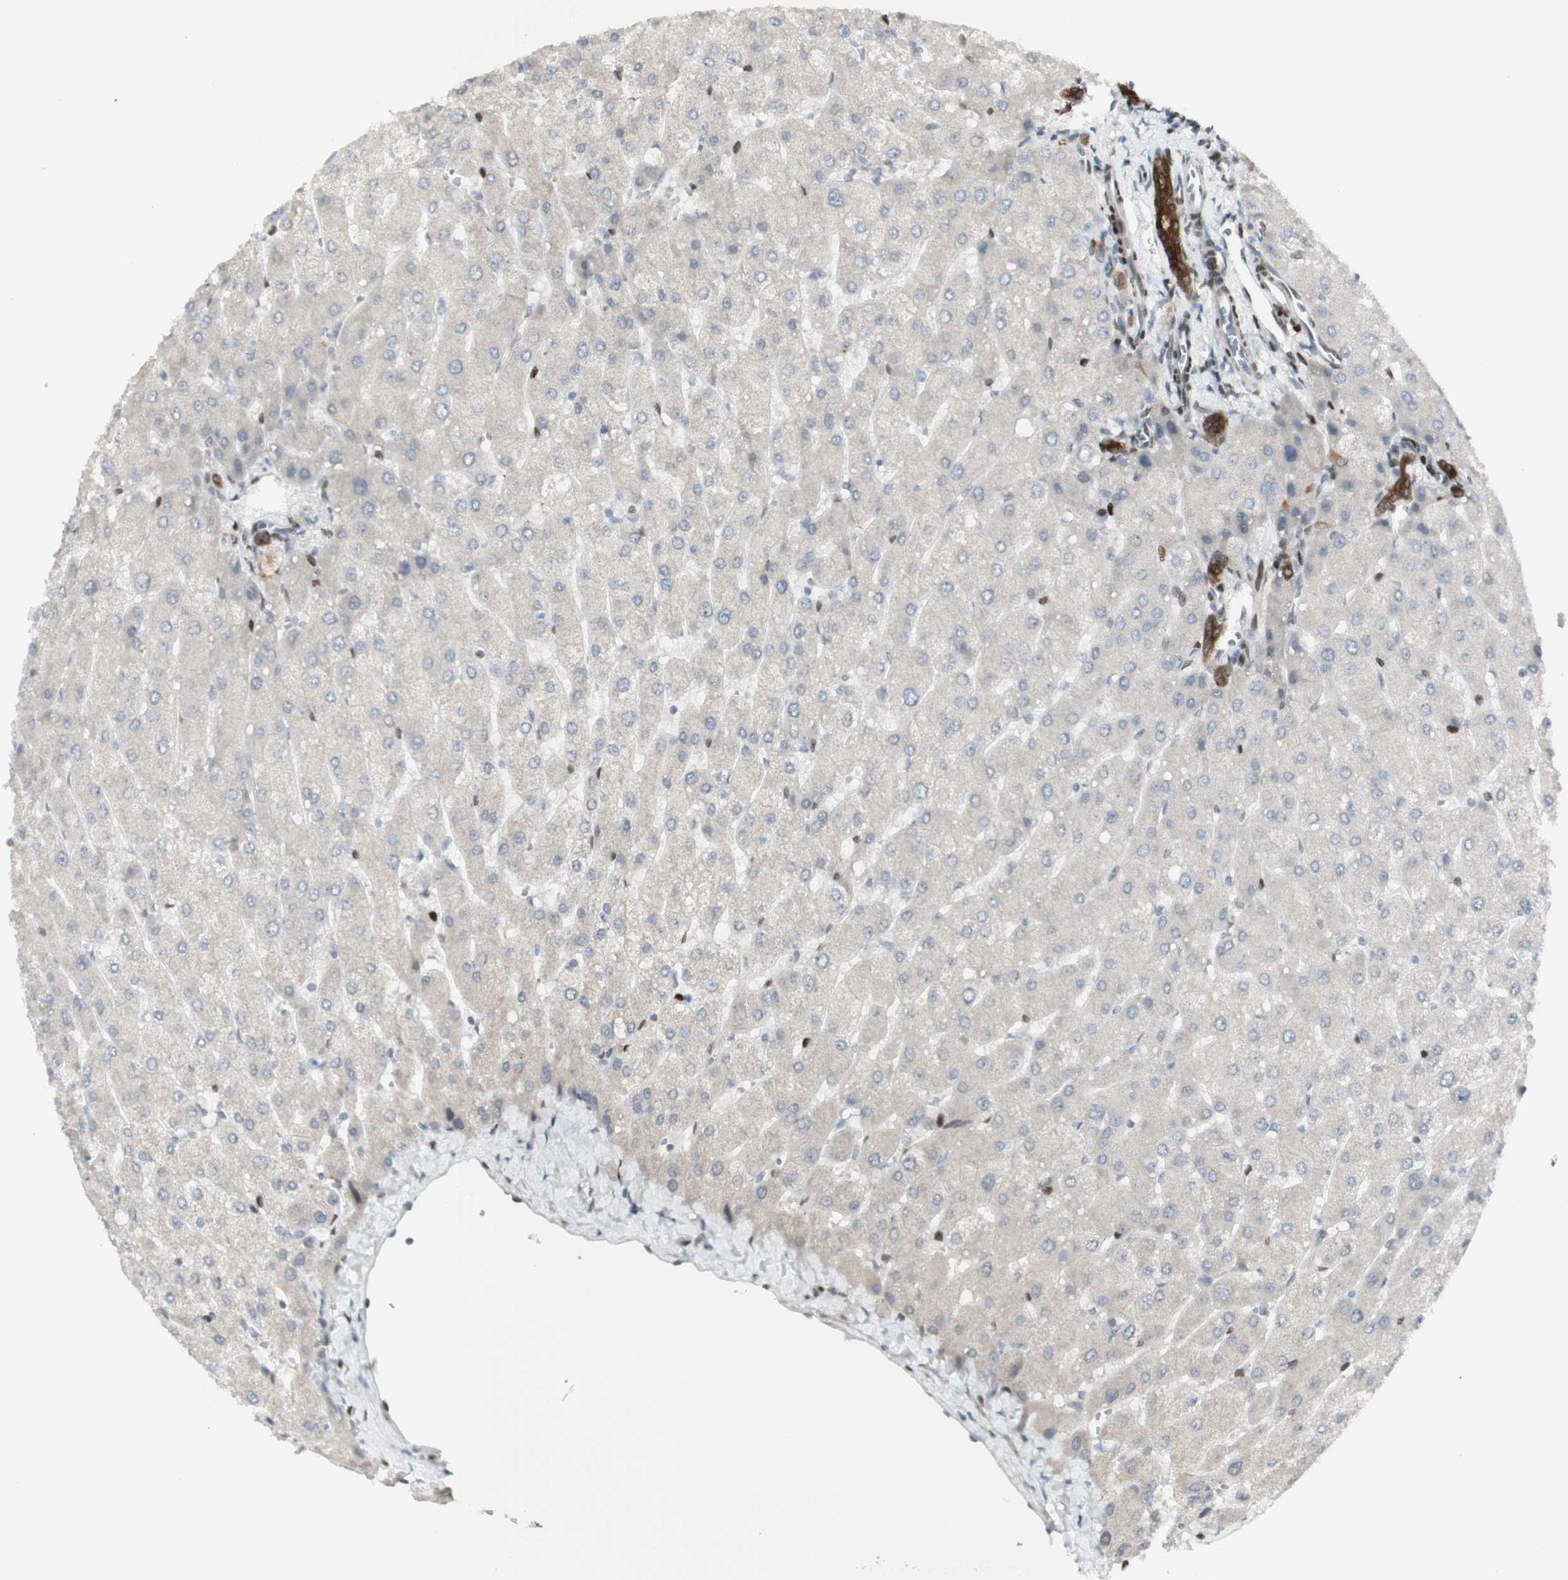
{"staining": {"intensity": "strong", "quantity": ">75%", "location": "cytoplasmic/membranous"}, "tissue": "liver", "cell_type": "Cholangiocytes", "image_type": "normal", "snomed": [{"axis": "morphology", "description": "Normal tissue, NOS"}, {"axis": "topography", "description": "Liver"}], "caption": "This is a histology image of IHC staining of benign liver, which shows strong expression in the cytoplasmic/membranous of cholangiocytes.", "gene": "C1orf116", "patient": {"sex": "male", "age": 55}}